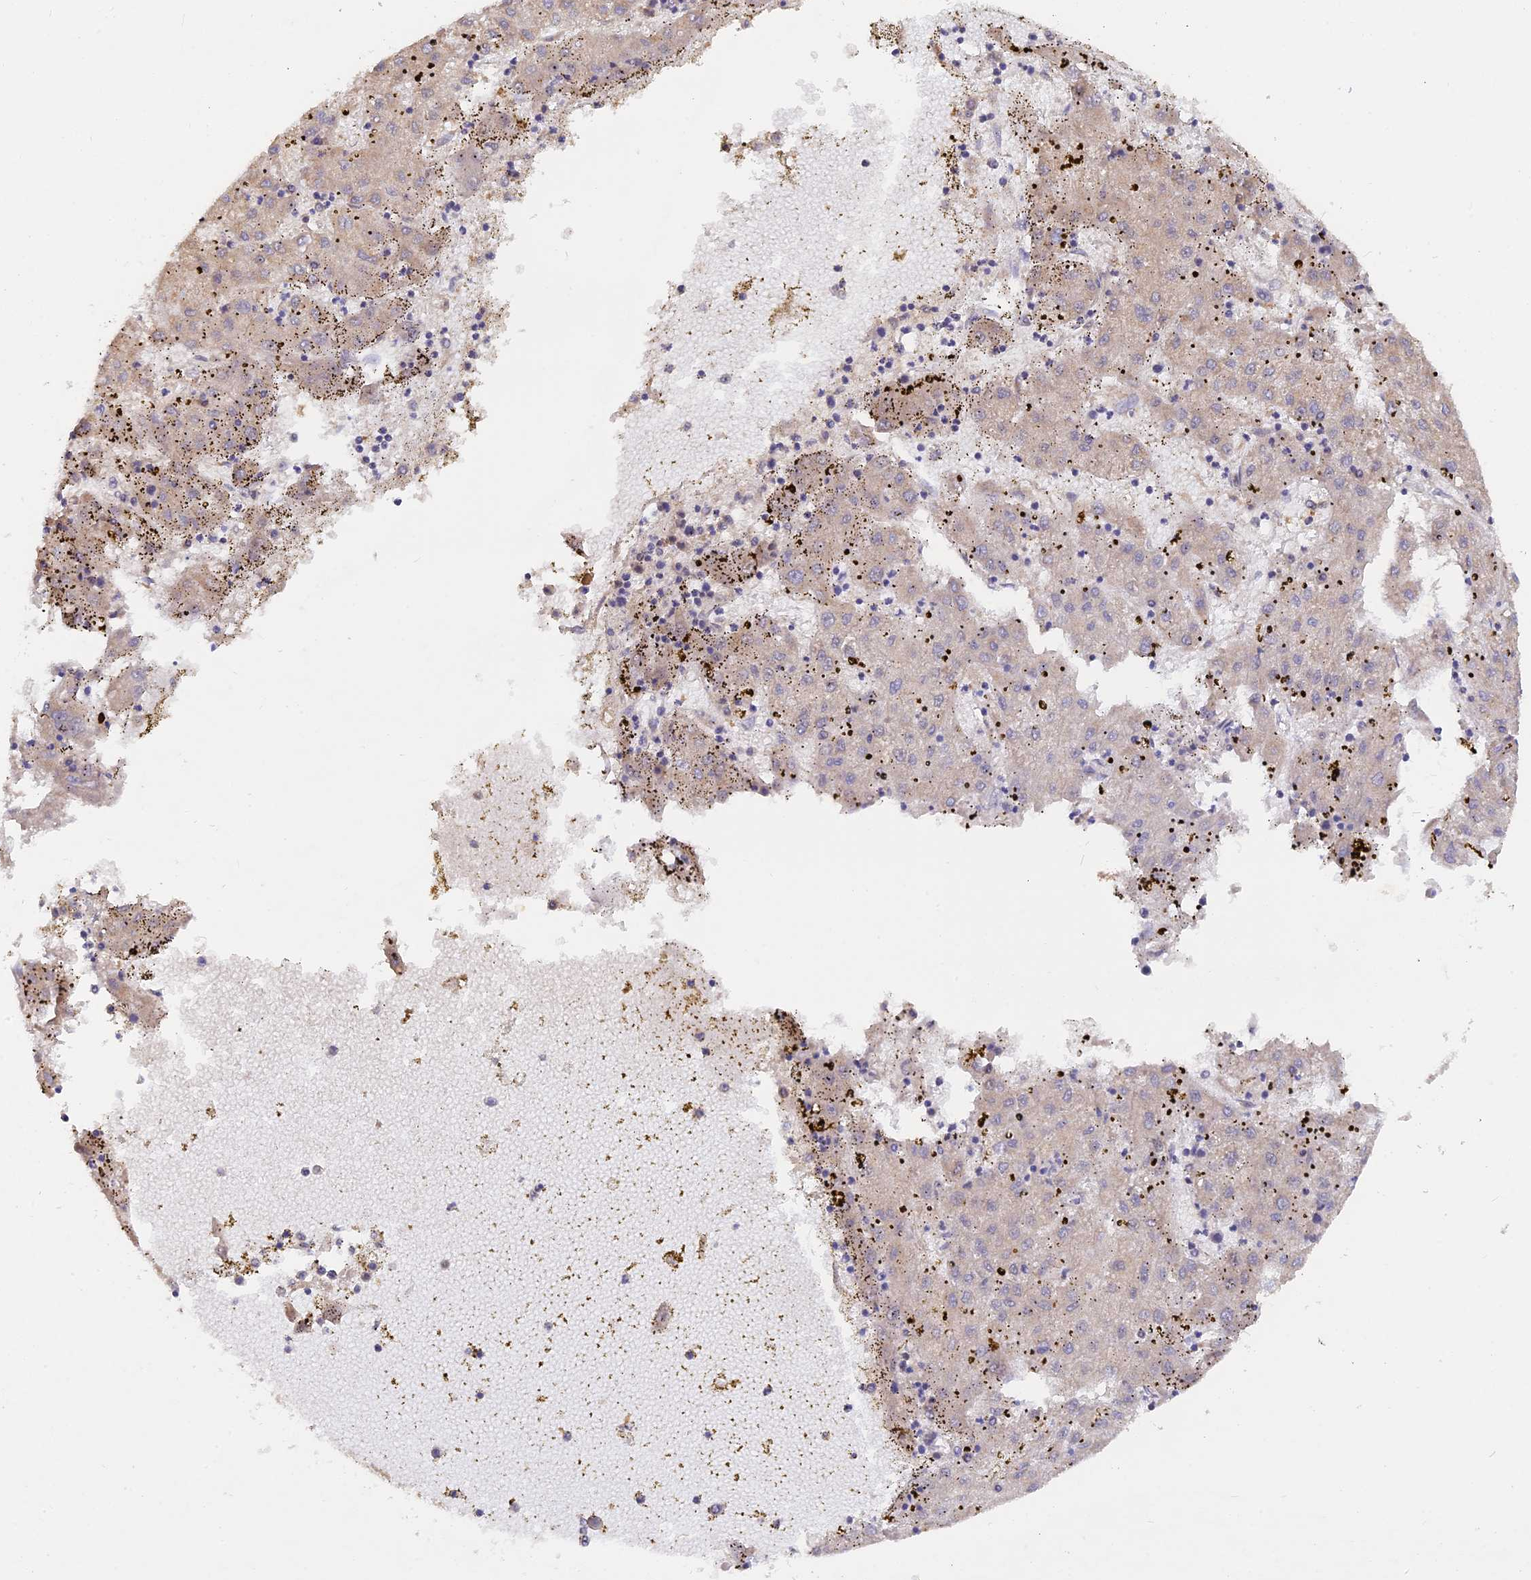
{"staining": {"intensity": "negative", "quantity": "none", "location": "none"}, "tissue": "liver cancer", "cell_type": "Tumor cells", "image_type": "cancer", "snomed": [{"axis": "morphology", "description": "Carcinoma, Hepatocellular, NOS"}, {"axis": "topography", "description": "Liver"}], "caption": "Tumor cells are negative for brown protein staining in liver cancer (hepatocellular carcinoma). (Stains: DAB (3,3'-diaminobenzidine) IHC with hematoxylin counter stain, Microscopy: brightfield microscopy at high magnification).", "gene": "SAC3D1", "patient": {"sex": "male", "age": 72}}